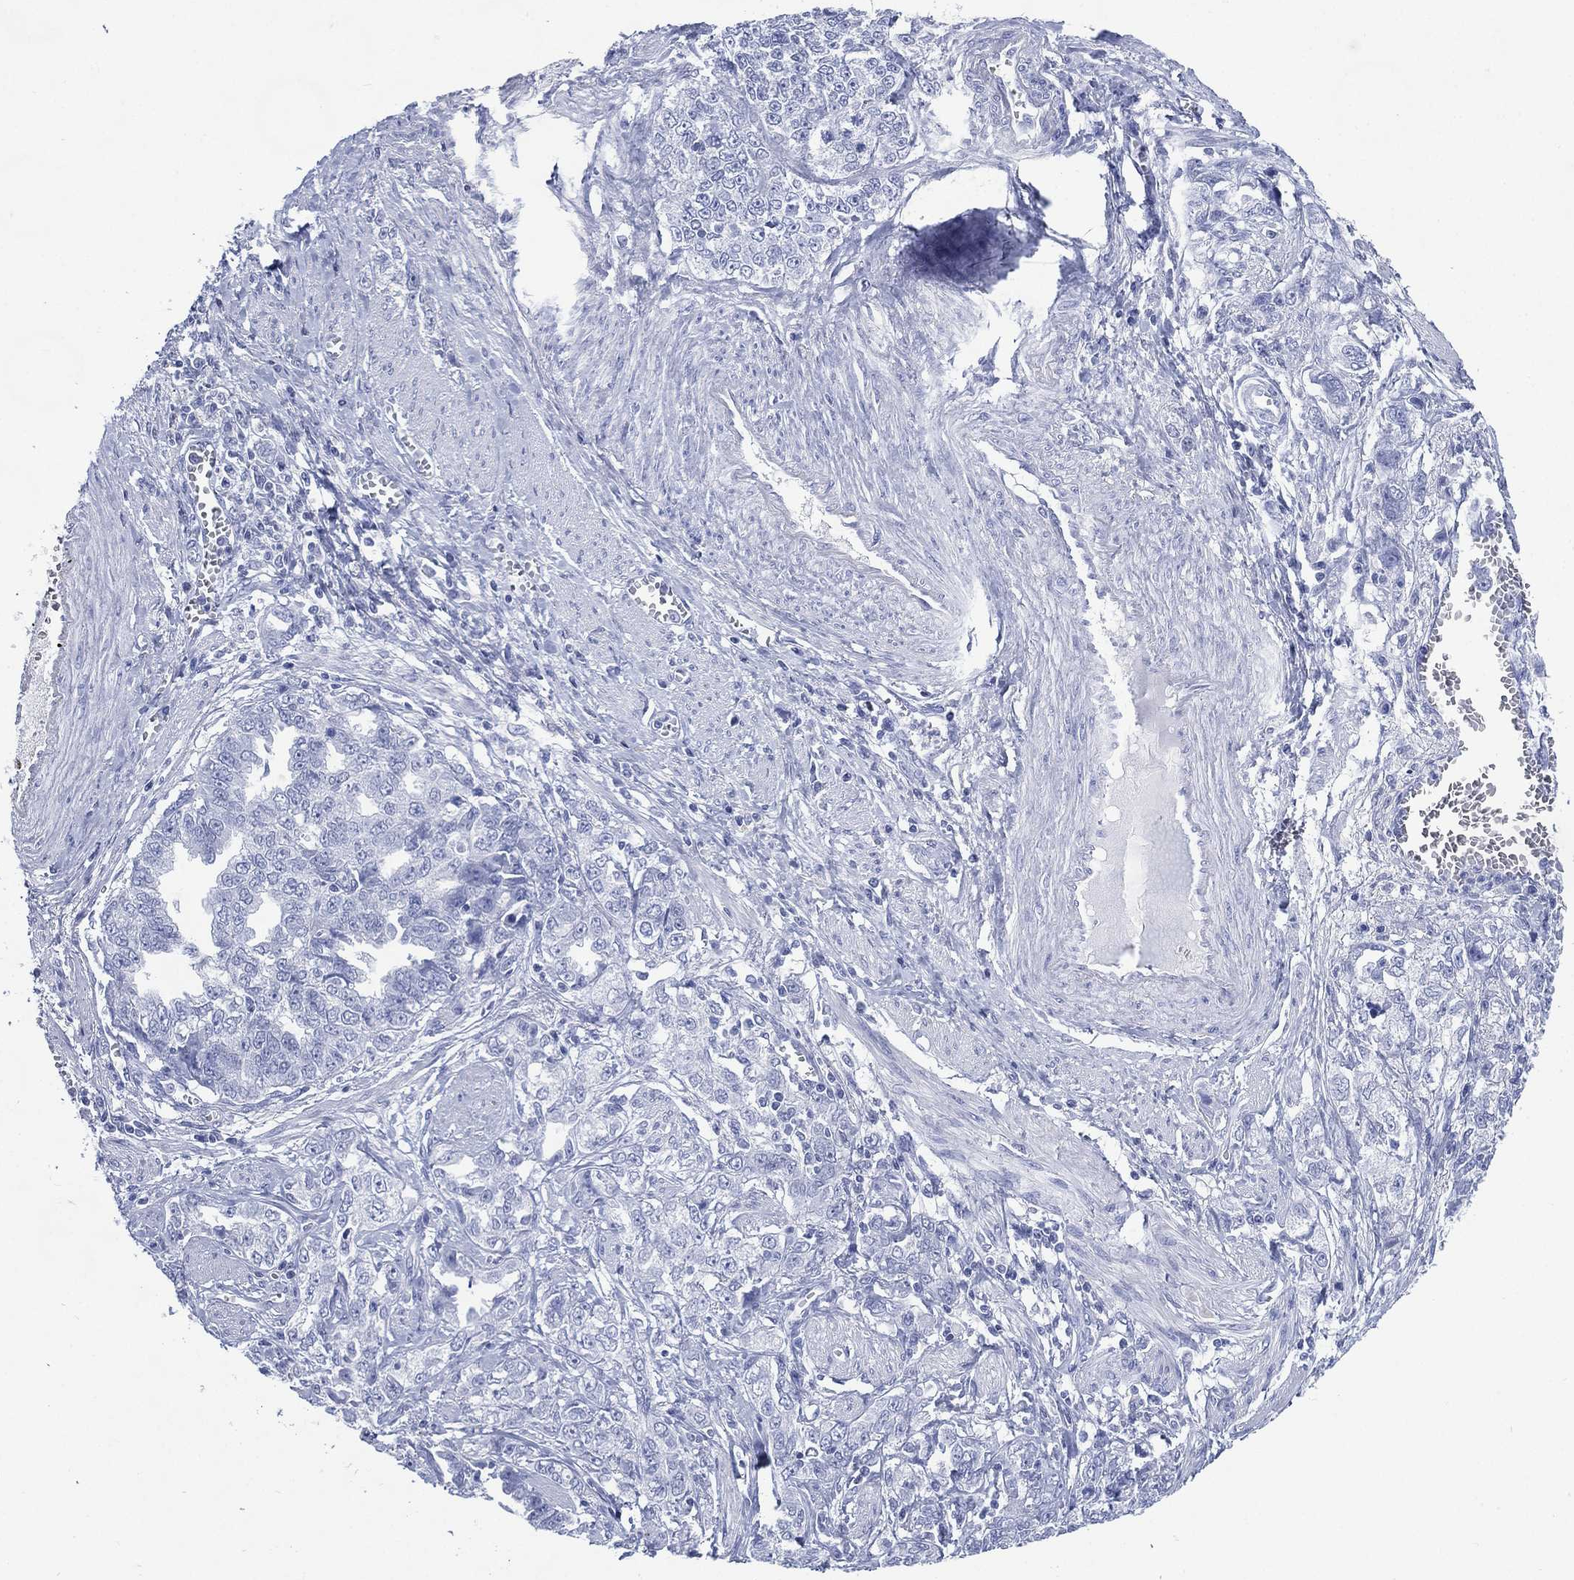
{"staining": {"intensity": "negative", "quantity": "none", "location": "none"}, "tissue": "ovarian cancer", "cell_type": "Tumor cells", "image_type": "cancer", "snomed": [{"axis": "morphology", "description": "Cystadenocarcinoma, serous, NOS"}, {"axis": "topography", "description": "Ovary"}], "caption": "DAB immunohistochemical staining of ovarian serous cystadenocarcinoma reveals no significant positivity in tumor cells.", "gene": "TMEM247", "patient": {"sex": "female", "age": 51}}